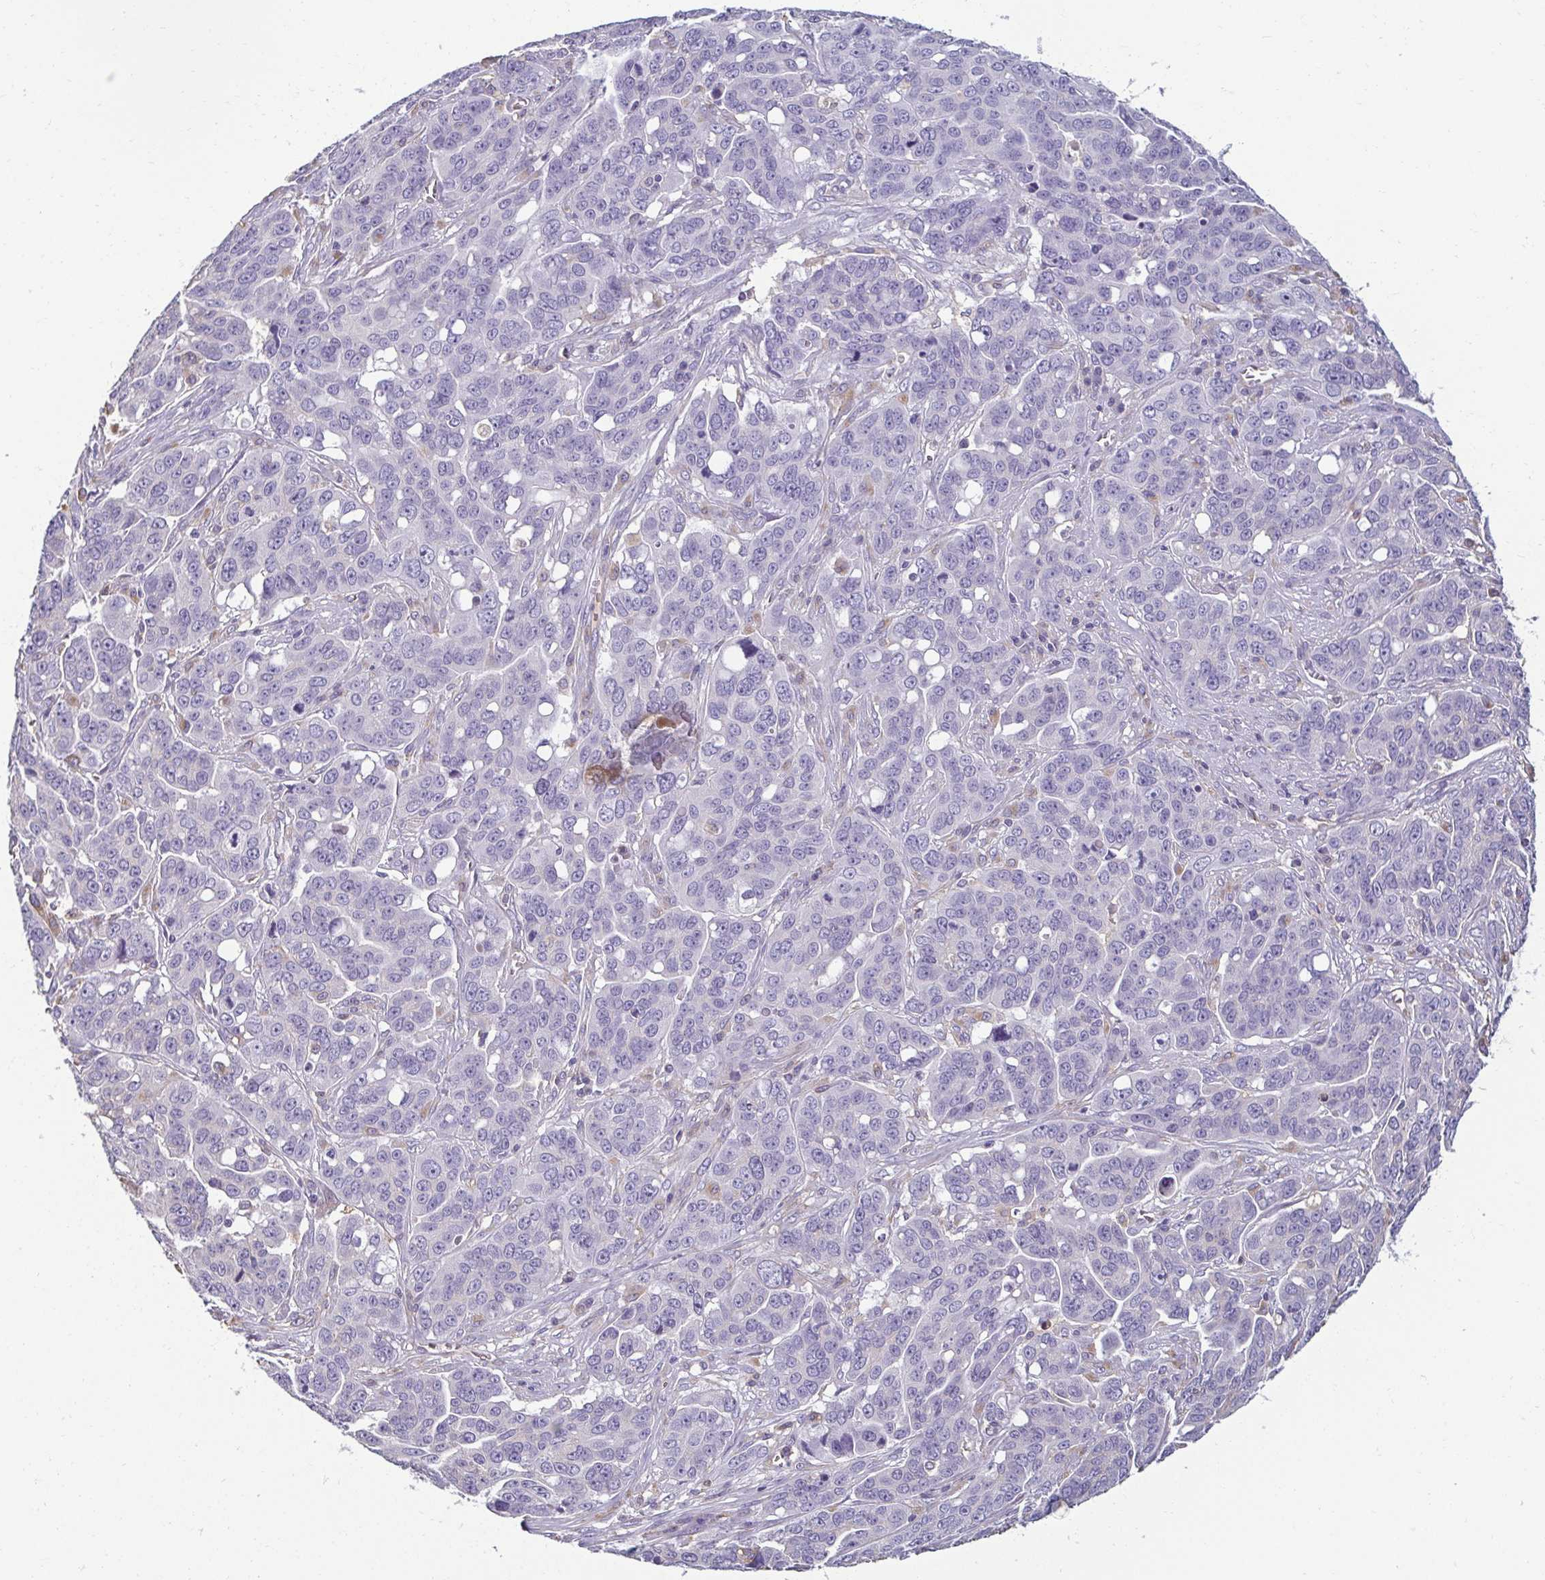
{"staining": {"intensity": "negative", "quantity": "none", "location": "none"}, "tissue": "ovarian cancer", "cell_type": "Tumor cells", "image_type": "cancer", "snomed": [{"axis": "morphology", "description": "Carcinoma, endometroid"}, {"axis": "topography", "description": "Ovary"}], "caption": "The photomicrograph shows no staining of tumor cells in endometroid carcinoma (ovarian). (DAB (3,3'-diaminobenzidine) immunohistochemistry visualized using brightfield microscopy, high magnification).", "gene": "PDE2A", "patient": {"sex": "female", "age": 78}}